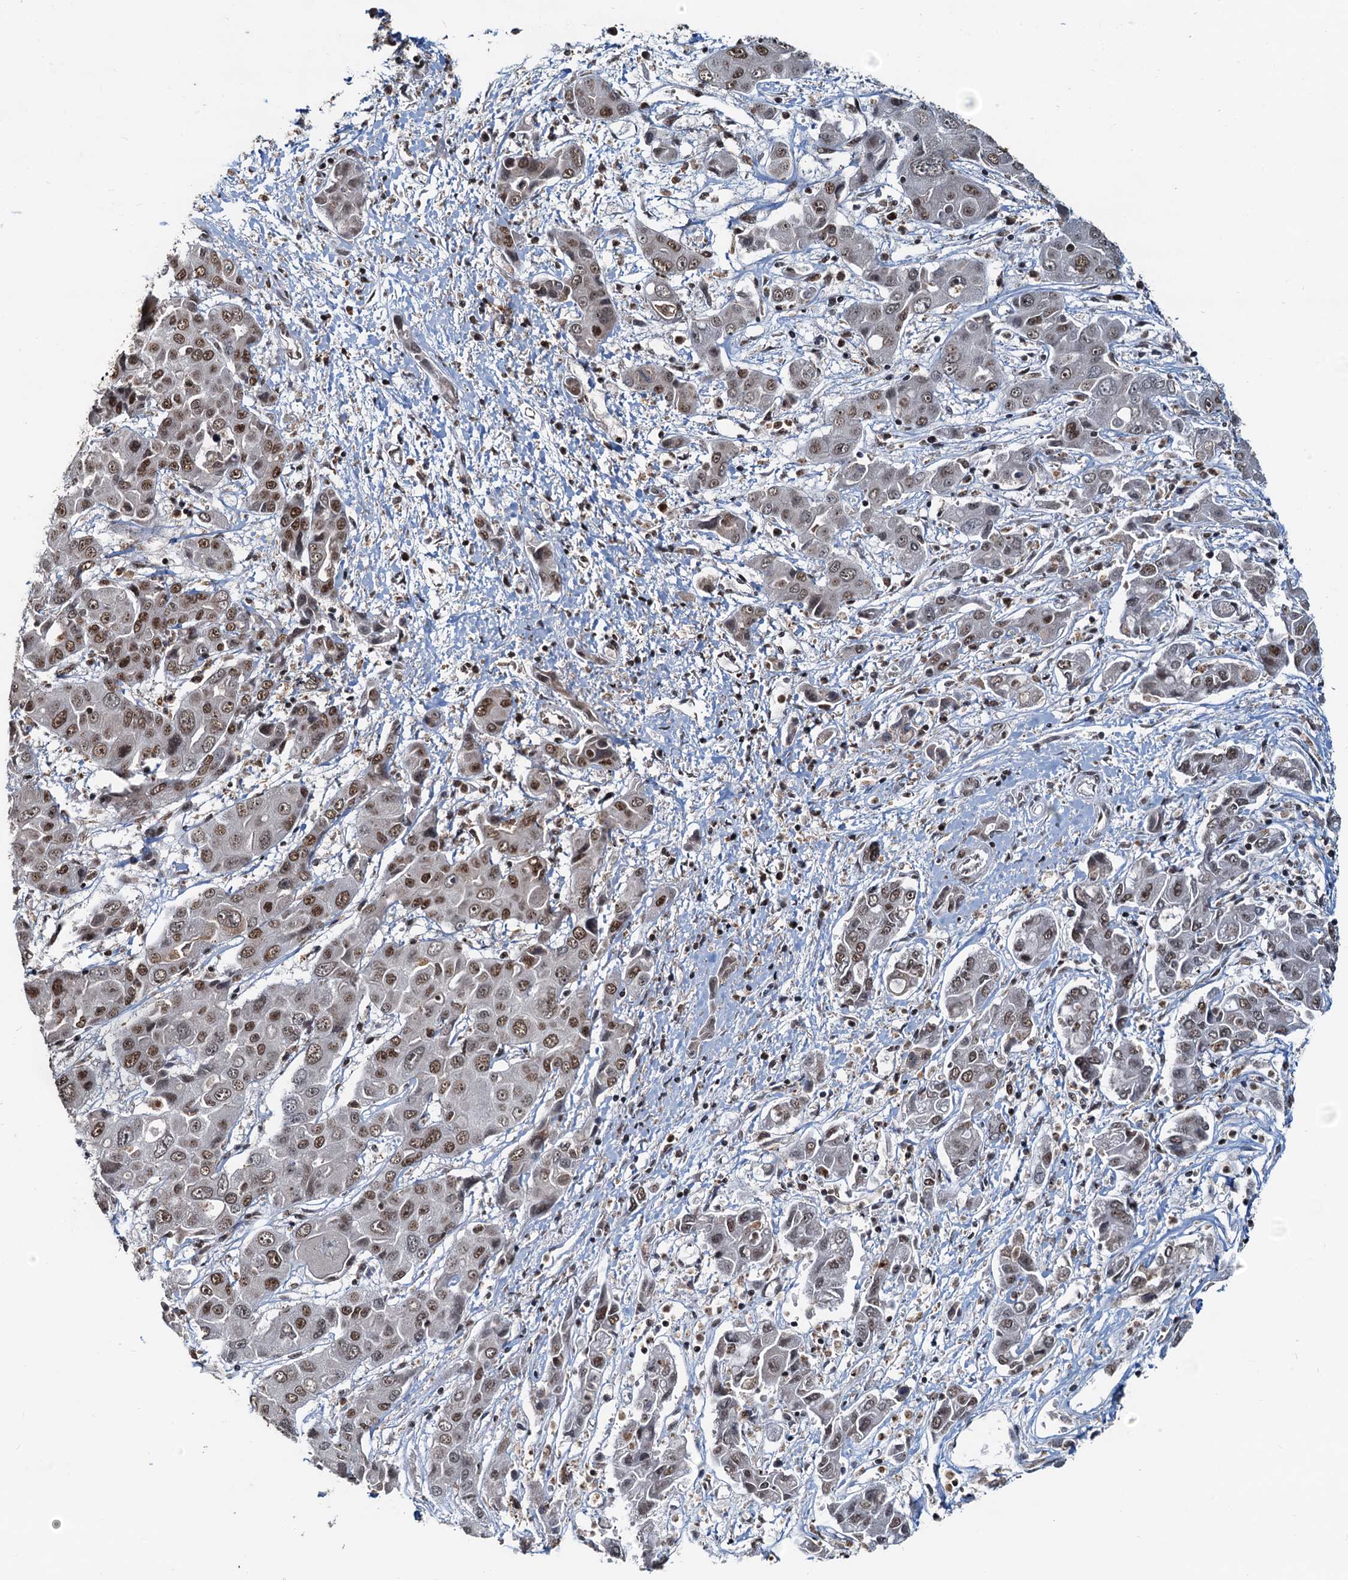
{"staining": {"intensity": "moderate", "quantity": ">75%", "location": "nuclear"}, "tissue": "liver cancer", "cell_type": "Tumor cells", "image_type": "cancer", "snomed": [{"axis": "morphology", "description": "Cholangiocarcinoma"}, {"axis": "topography", "description": "Liver"}], "caption": "Protein staining shows moderate nuclear staining in approximately >75% of tumor cells in liver cancer.", "gene": "RSRC2", "patient": {"sex": "male", "age": 67}}